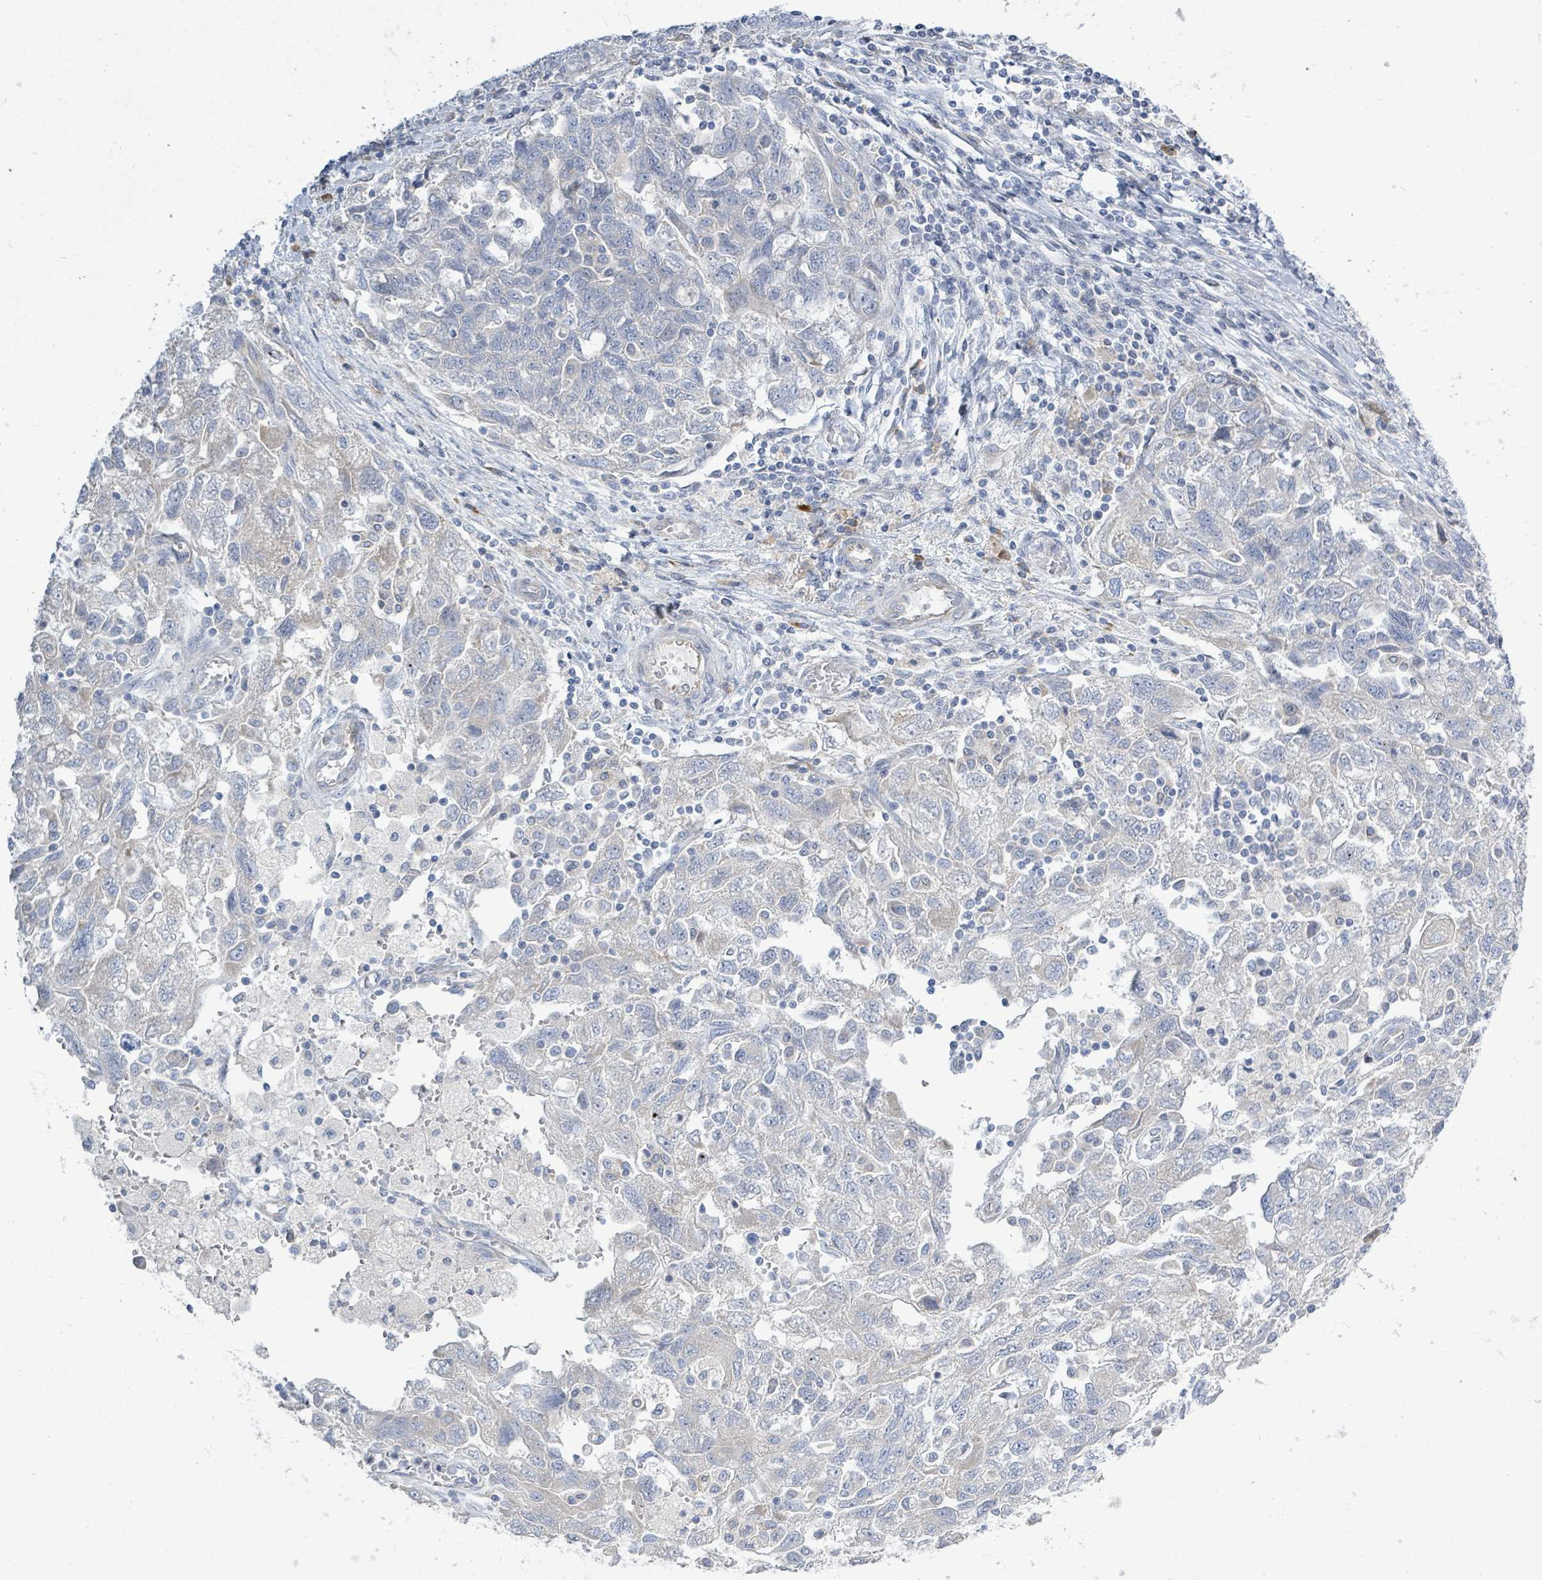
{"staining": {"intensity": "negative", "quantity": "none", "location": "none"}, "tissue": "ovarian cancer", "cell_type": "Tumor cells", "image_type": "cancer", "snomed": [{"axis": "morphology", "description": "Carcinoma, NOS"}, {"axis": "morphology", "description": "Cystadenocarcinoma, serous, NOS"}, {"axis": "topography", "description": "Ovary"}], "caption": "Tumor cells are negative for brown protein staining in carcinoma (ovarian). (Brightfield microscopy of DAB immunohistochemistry at high magnification).", "gene": "SIRPB1", "patient": {"sex": "female", "age": 69}}